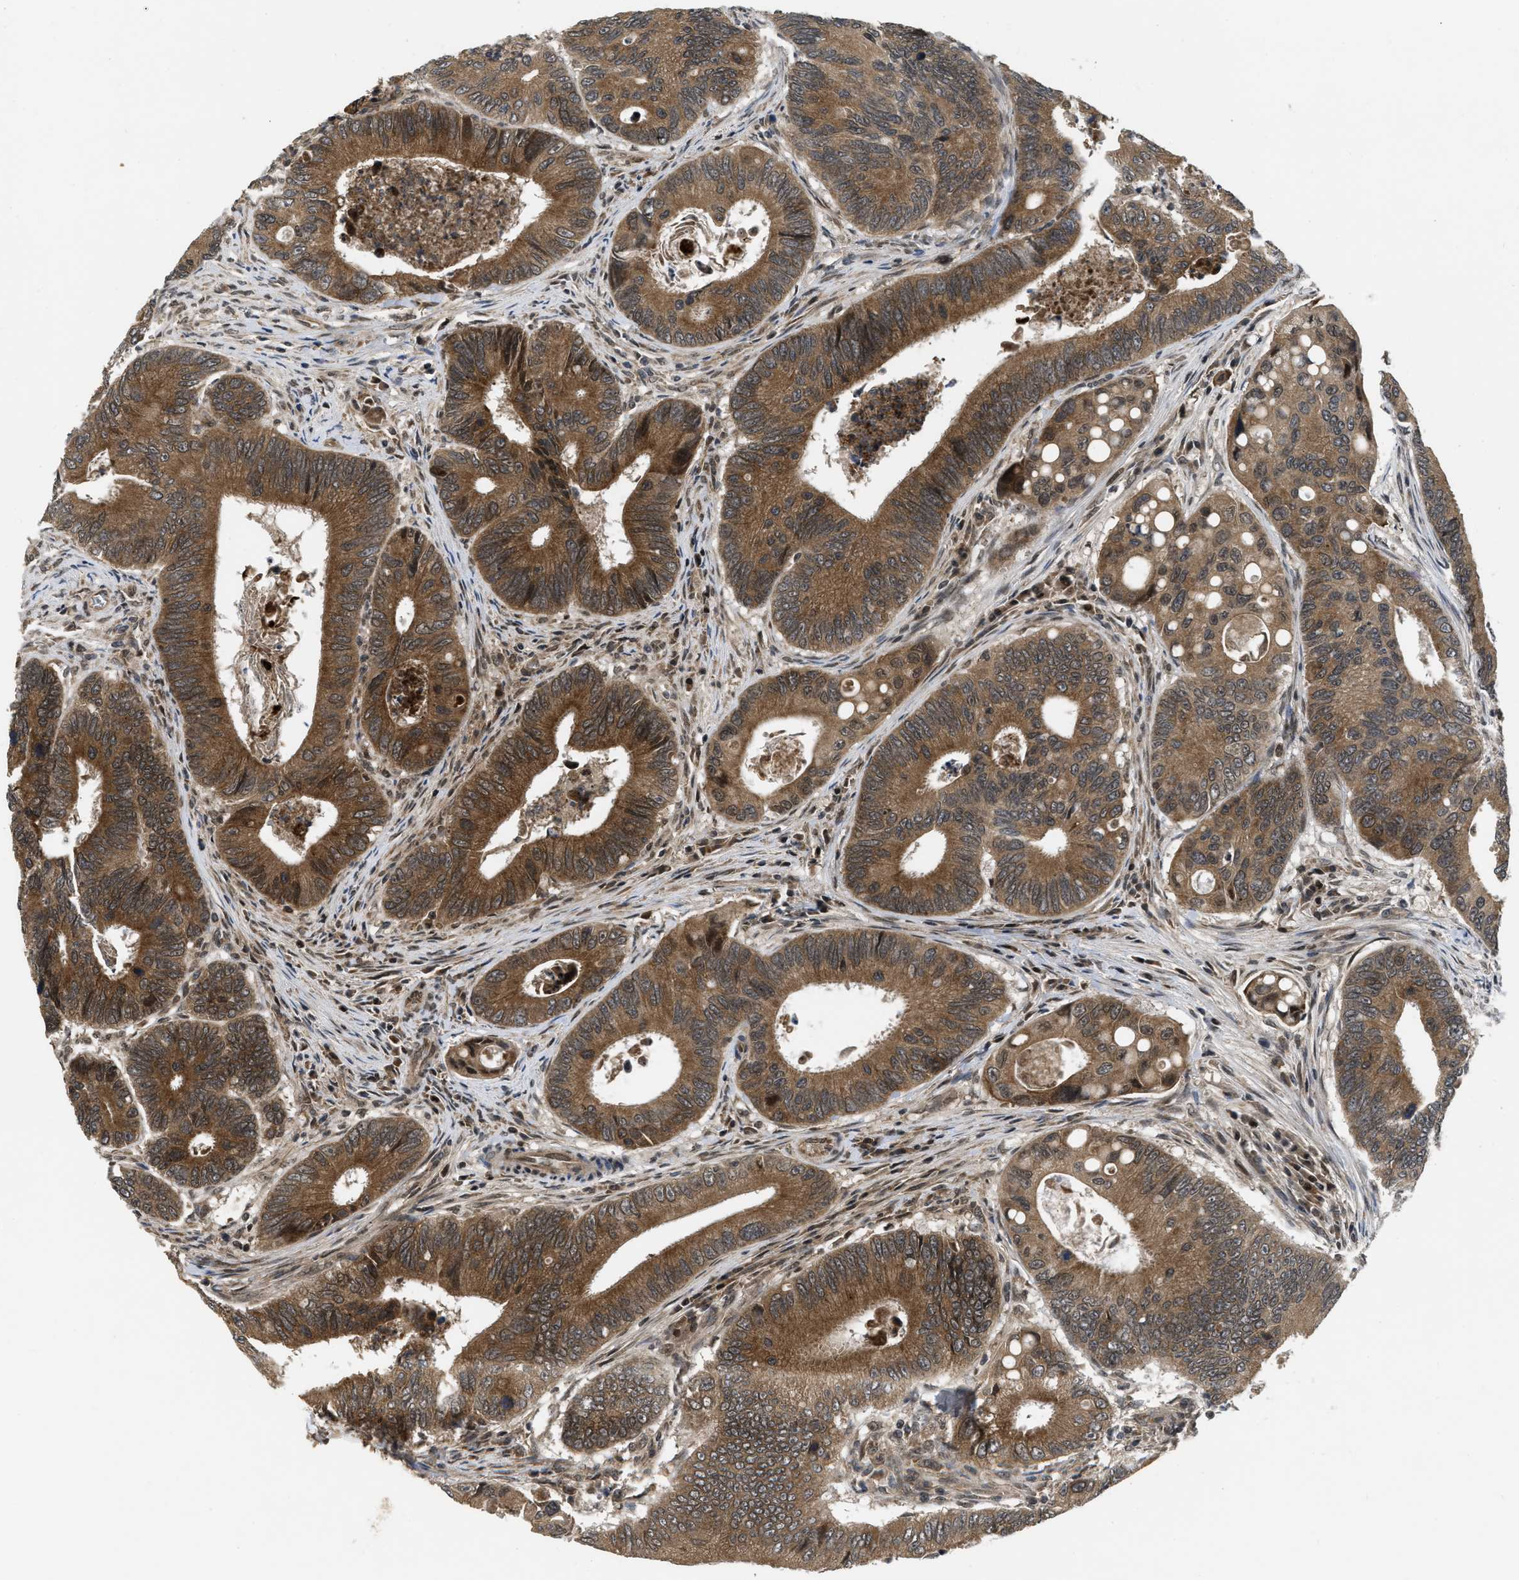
{"staining": {"intensity": "moderate", "quantity": ">75%", "location": "cytoplasmic/membranous"}, "tissue": "colorectal cancer", "cell_type": "Tumor cells", "image_type": "cancer", "snomed": [{"axis": "morphology", "description": "Inflammation, NOS"}, {"axis": "morphology", "description": "Adenocarcinoma, NOS"}, {"axis": "topography", "description": "Colon"}], "caption": "Colorectal adenocarcinoma stained with IHC demonstrates moderate cytoplasmic/membranous positivity in about >75% of tumor cells.", "gene": "SPTLC1", "patient": {"sex": "male", "age": 72}}